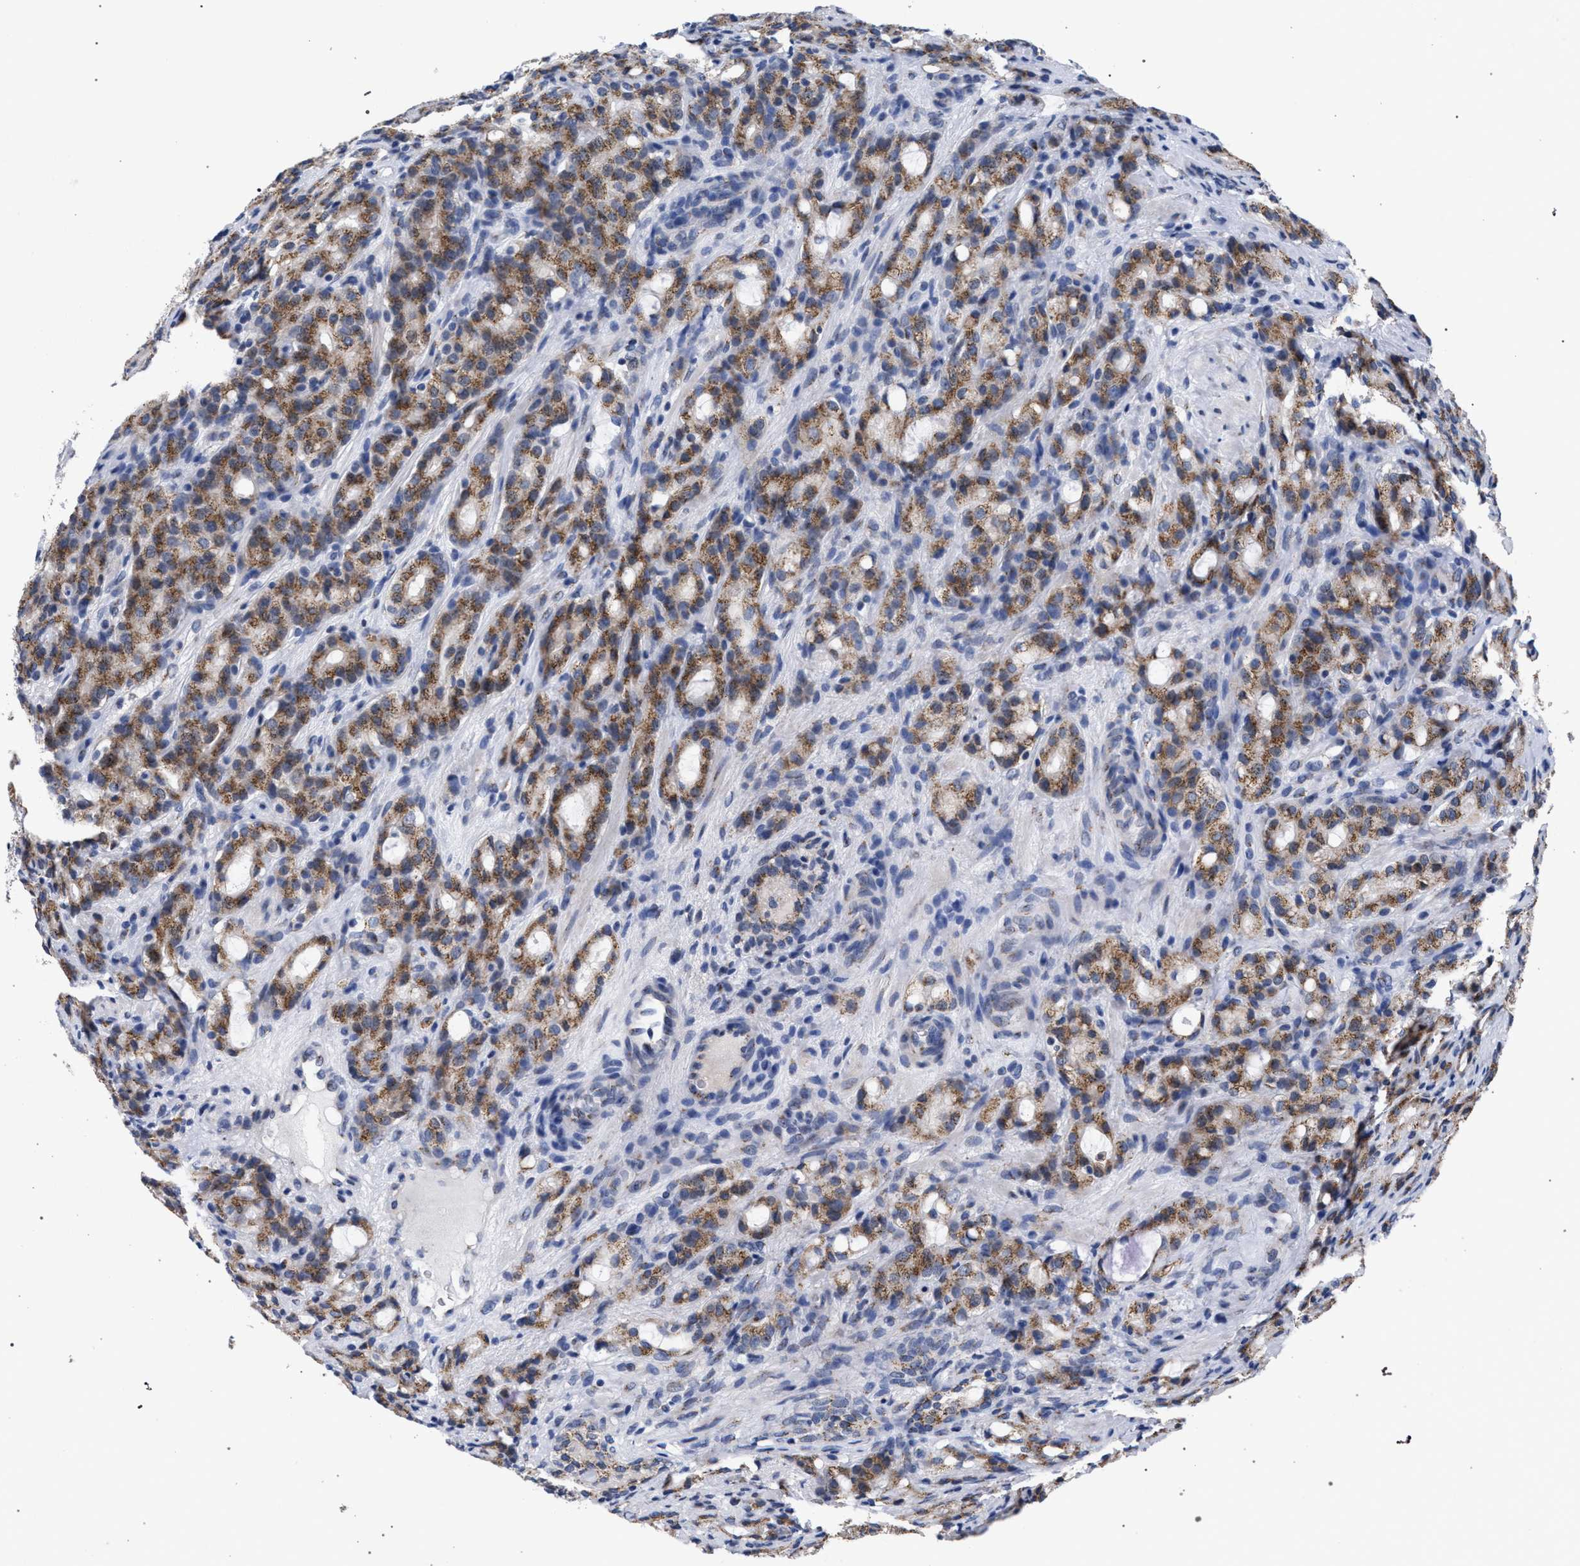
{"staining": {"intensity": "moderate", "quantity": ">75%", "location": "cytoplasmic/membranous"}, "tissue": "prostate cancer", "cell_type": "Tumor cells", "image_type": "cancer", "snomed": [{"axis": "morphology", "description": "Adenocarcinoma, High grade"}, {"axis": "topography", "description": "Prostate"}], "caption": "The micrograph displays immunohistochemical staining of adenocarcinoma (high-grade) (prostate). There is moderate cytoplasmic/membranous positivity is present in about >75% of tumor cells.", "gene": "GOLGA2", "patient": {"sex": "male", "age": 72}}